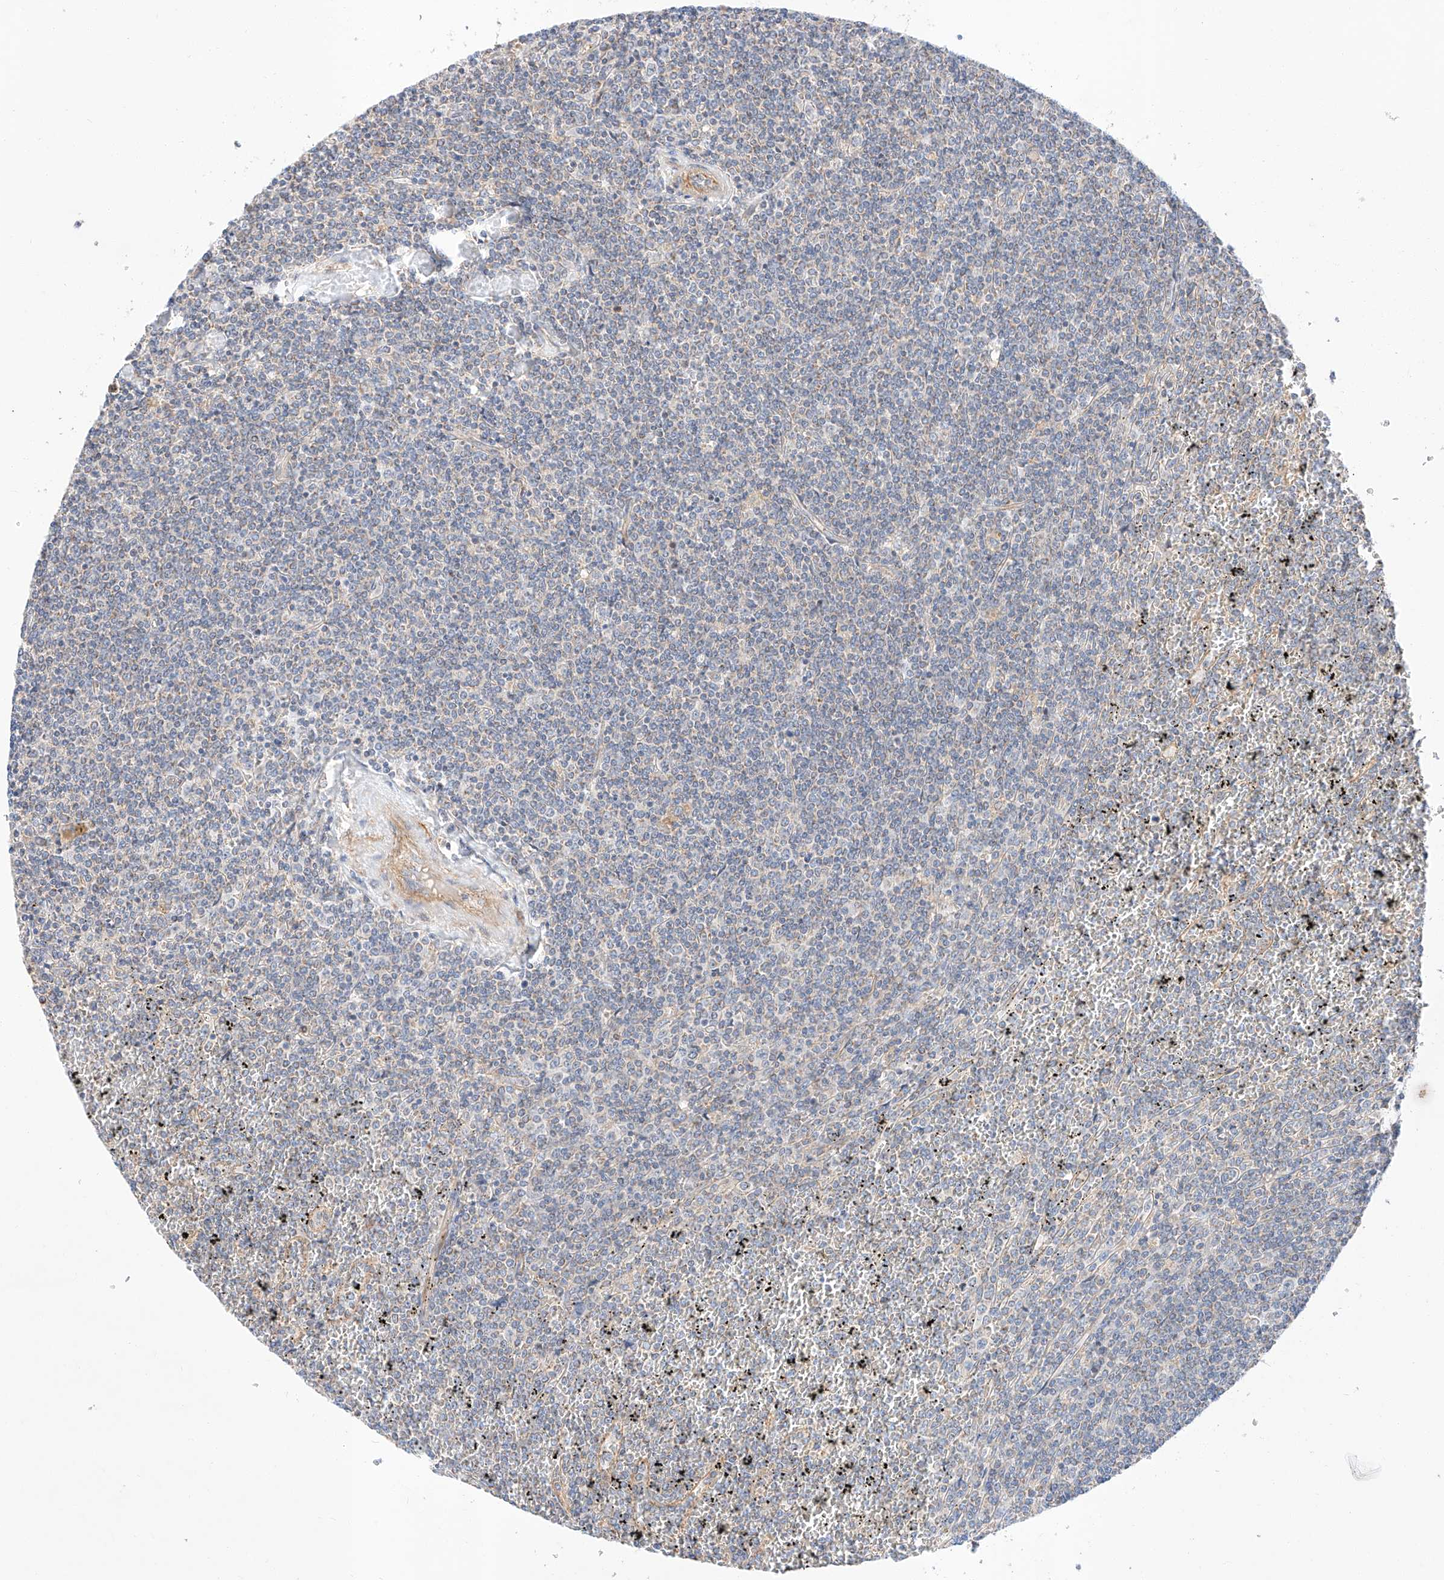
{"staining": {"intensity": "negative", "quantity": "none", "location": "none"}, "tissue": "lymphoma", "cell_type": "Tumor cells", "image_type": "cancer", "snomed": [{"axis": "morphology", "description": "Malignant lymphoma, non-Hodgkin's type, Low grade"}, {"axis": "topography", "description": "Spleen"}], "caption": "Immunohistochemistry of human low-grade malignant lymphoma, non-Hodgkin's type reveals no staining in tumor cells.", "gene": "C6orf118", "patient": {"sex": "female", "age": 19}}